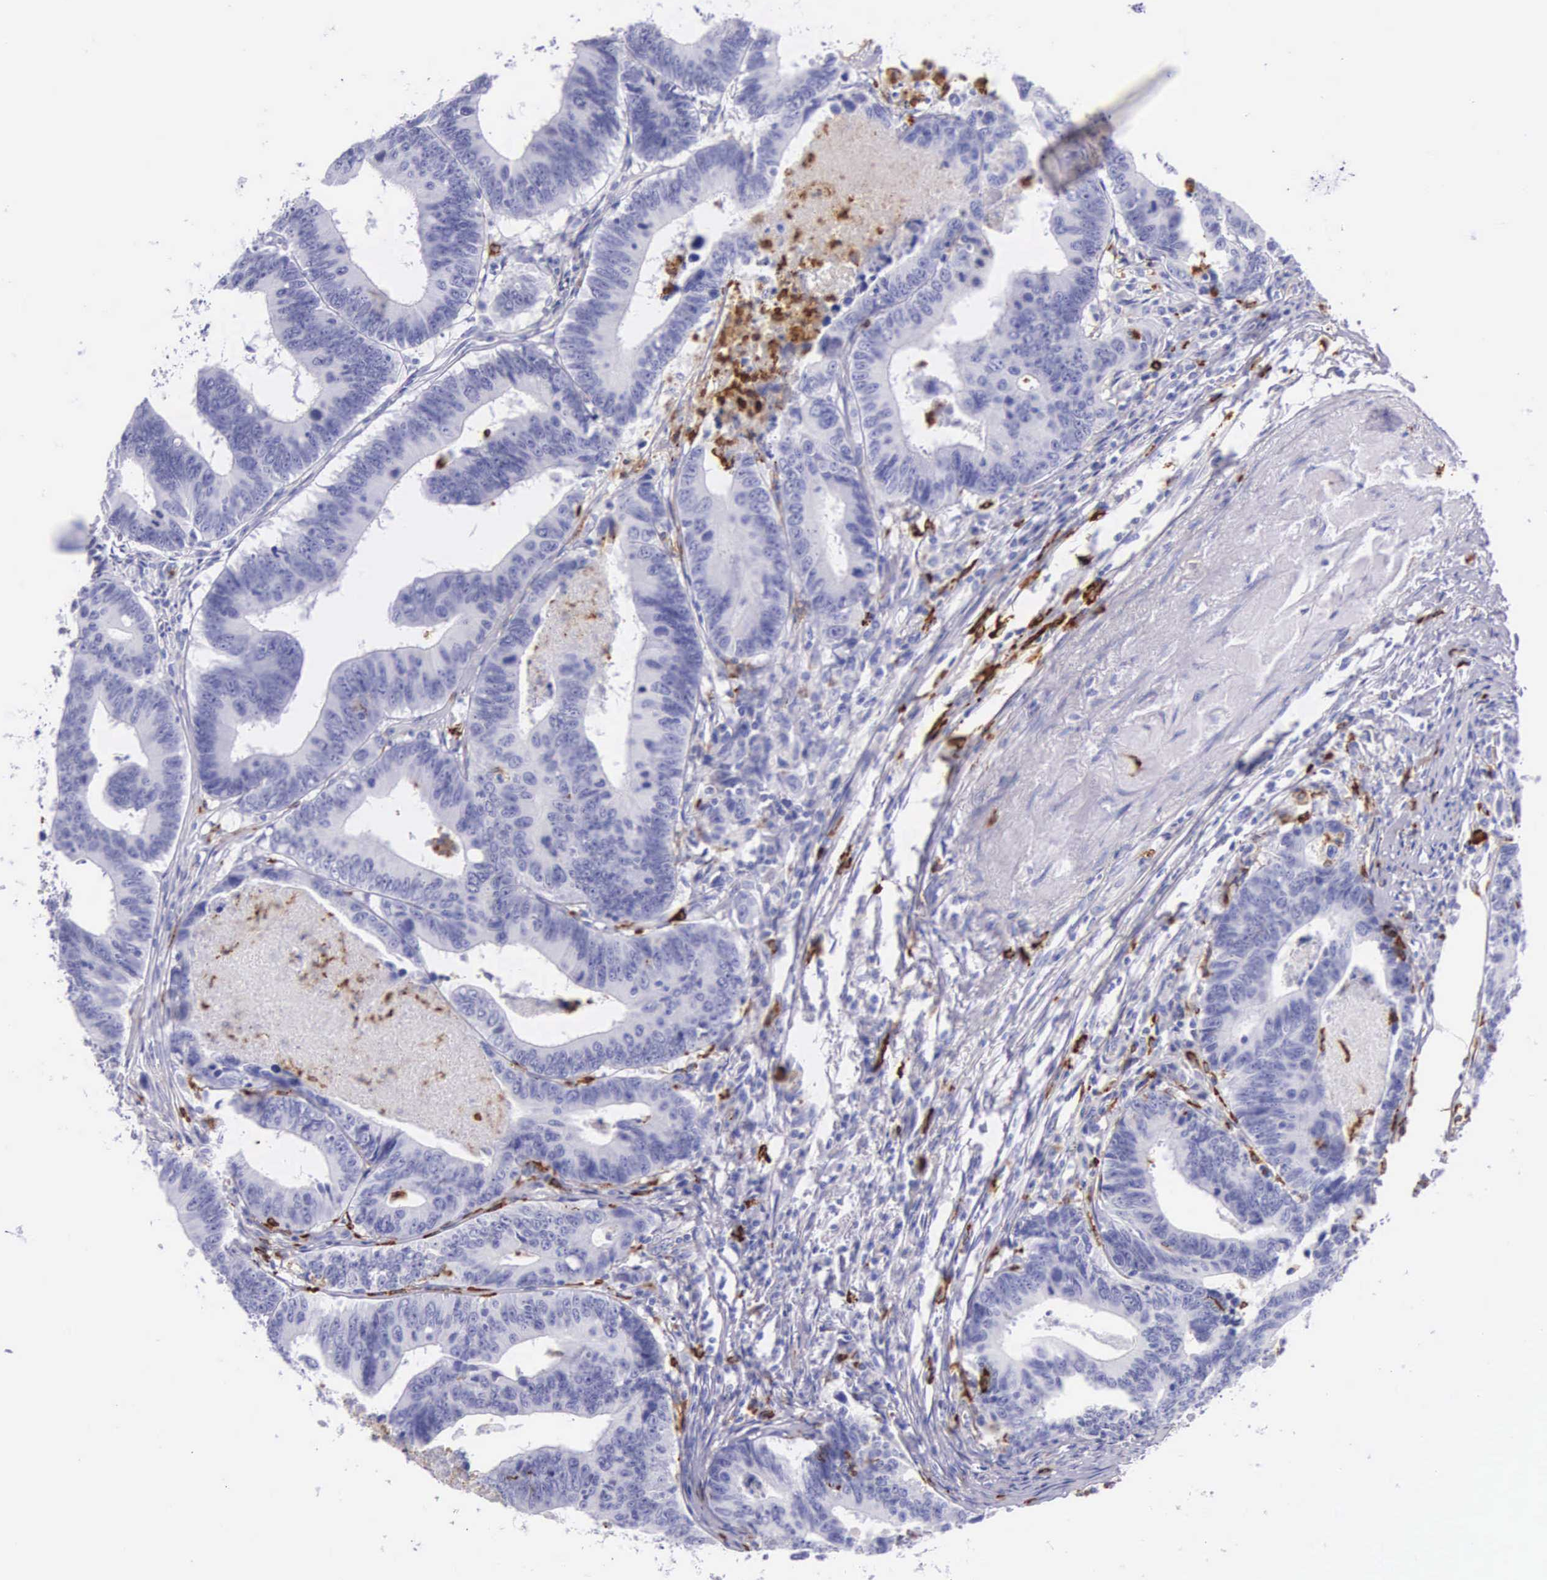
{"staining": {"intensity": "negative", "quantity": "none", "location": "none"}, "tissue": "colorectal cancer", "cell_type": "Tumor cells", "image_type": "cancer", "snomed": [{"axis": "morphology", "description": "Adenocarcinoma, NOS"}, {"axis": "topography", "description": "Colon"}], "caption": "Protein analysis of colorectal adenocarcinoma exhibits no significant positivity in tumor cells. (DAB immunohistochemistry (IHC) with hematoxylin counter stain).", "gene": "FCN1", "patient": {"sex": "female", "age": 78}}